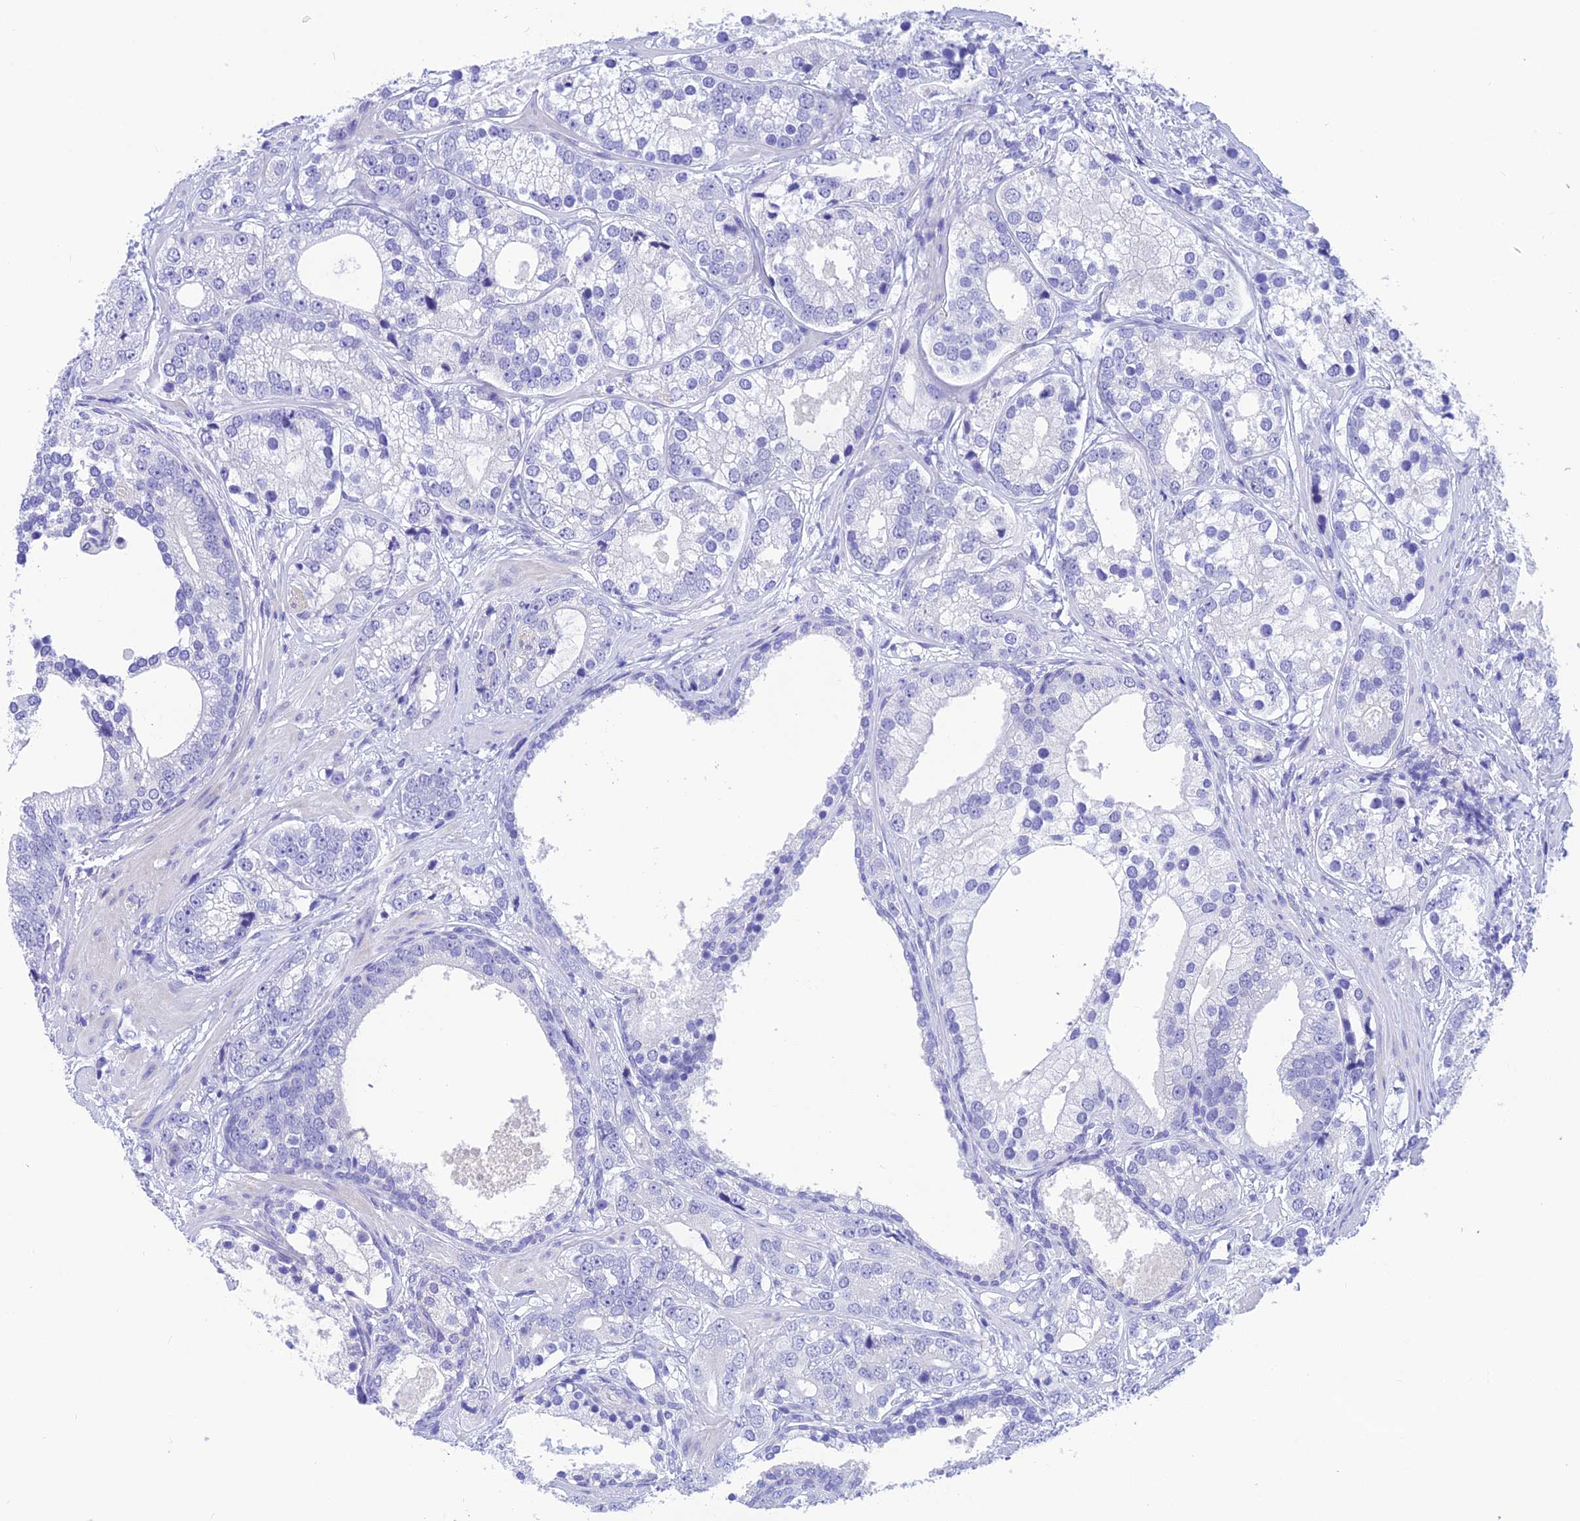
{"staining": {"intensity": "negative", "quantity": "none", "location": "none"}, "tissue": "prostate cancer", "cell_type": "Tumor cells", "image_type": "cancer", "snomed": [{"axis": "morphology", "description": "Adenocarcinoma, High grade"}, {"axis": "topography", "description": "Prostate"}], "caption": "High magnification brightfield microscopy of prostate cancer (adenocarcinoma (high-grade)) stained with DAB (brown) and counterstained with hematoxylin (blue): tumor cells show no significant expression.", "gene": "KDELR3", "patient": {"sex": "male", "age": 75}}